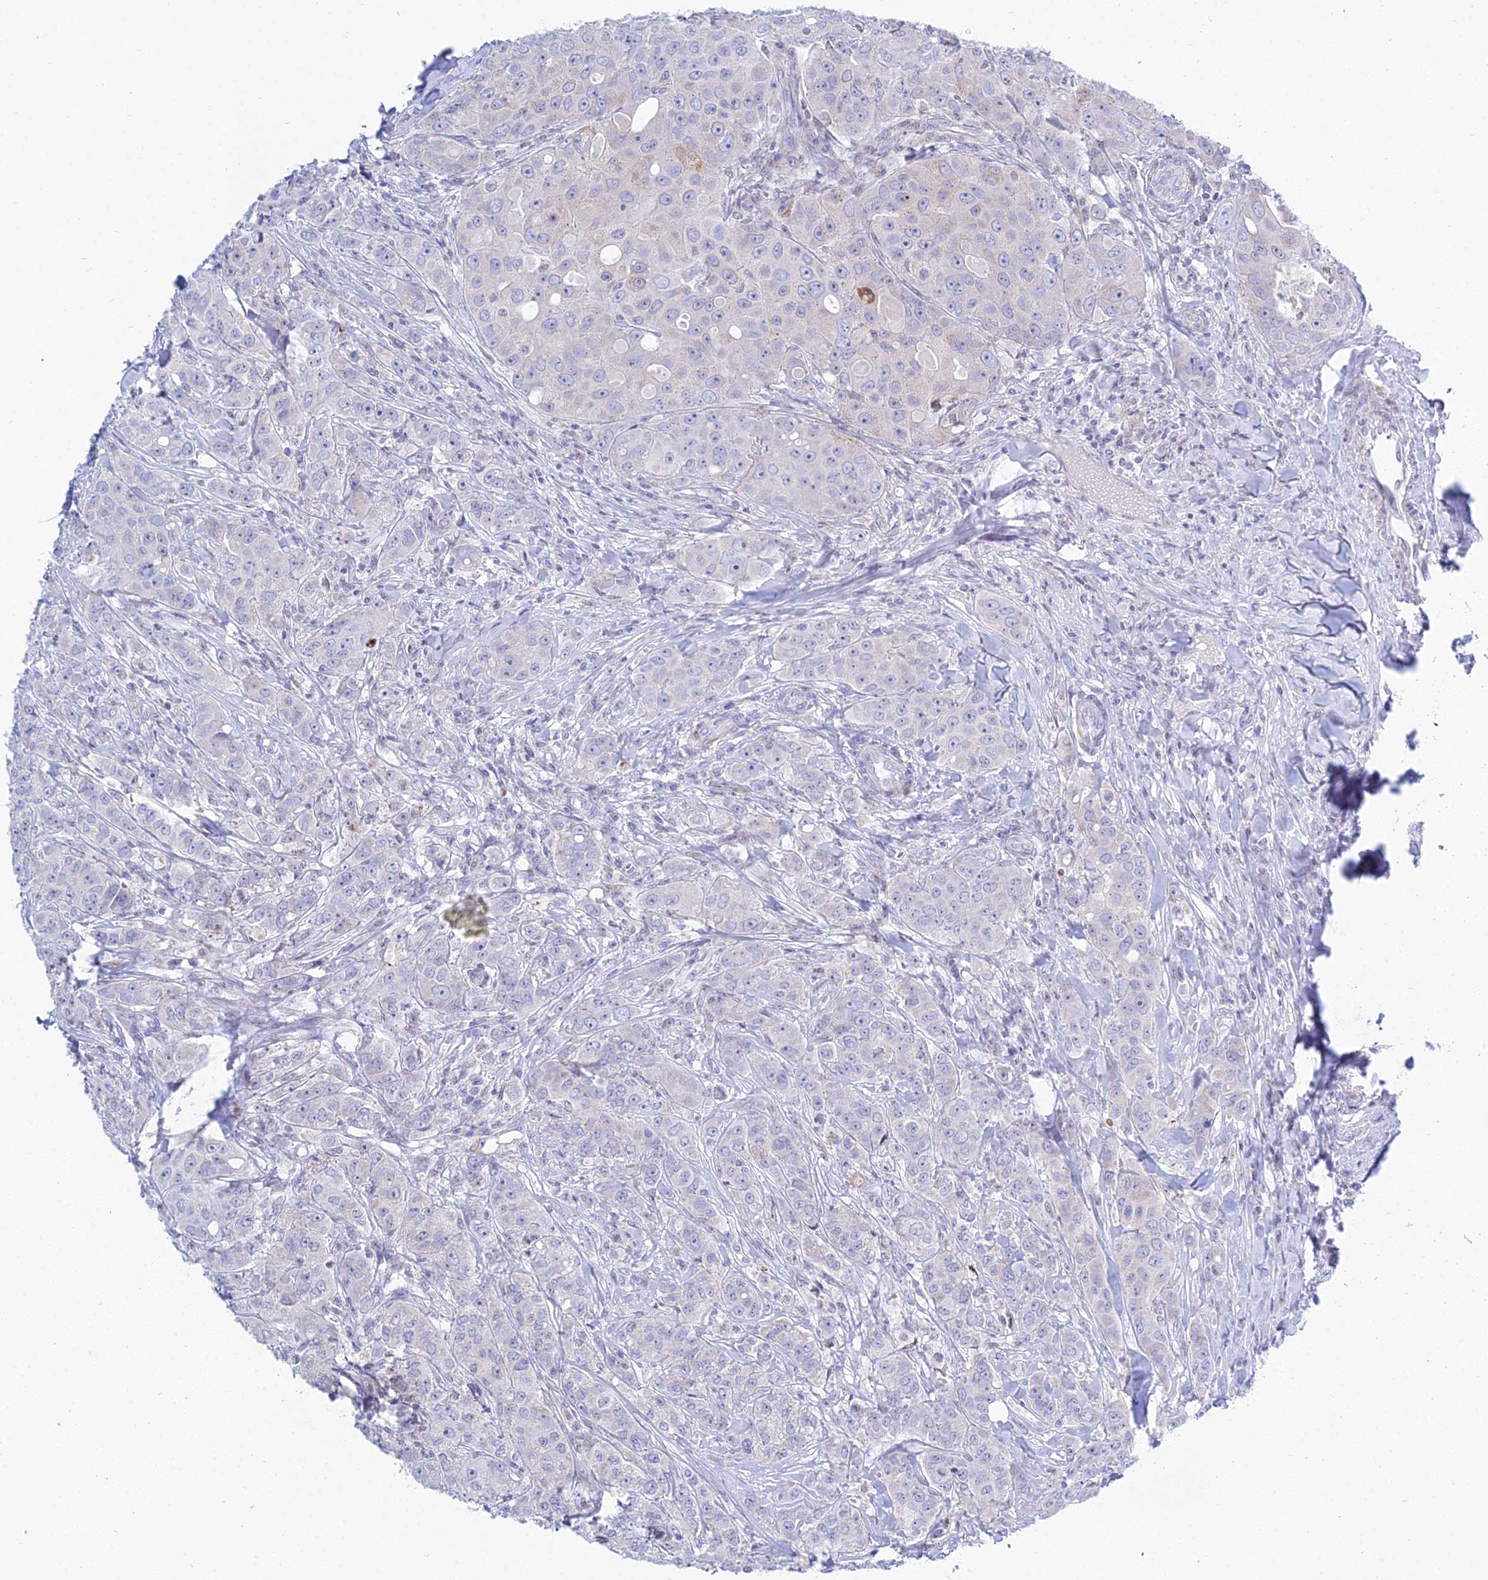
{"staining": {"intensity": "moderate", "quantity": "<25%", "location": "cytoplasmic/membranous"}, "tissue": "breast cancer", "cell_type": "Tumor cells", "image_type": "cancer", "snomed": [{"axis": "morphology", "description": "Duct carcinoma"}, {"axis": "topography", "description": "Breast"}], "caption": "Invasive ductal carcinoma (breast) tissue reveals moderate cytoplasmic/membranous positivity in about <25% of tumor cells, visualized by immunohistochemistry.", "gene": "PRR13", "patient": {"sex": "female", "age": 43}}